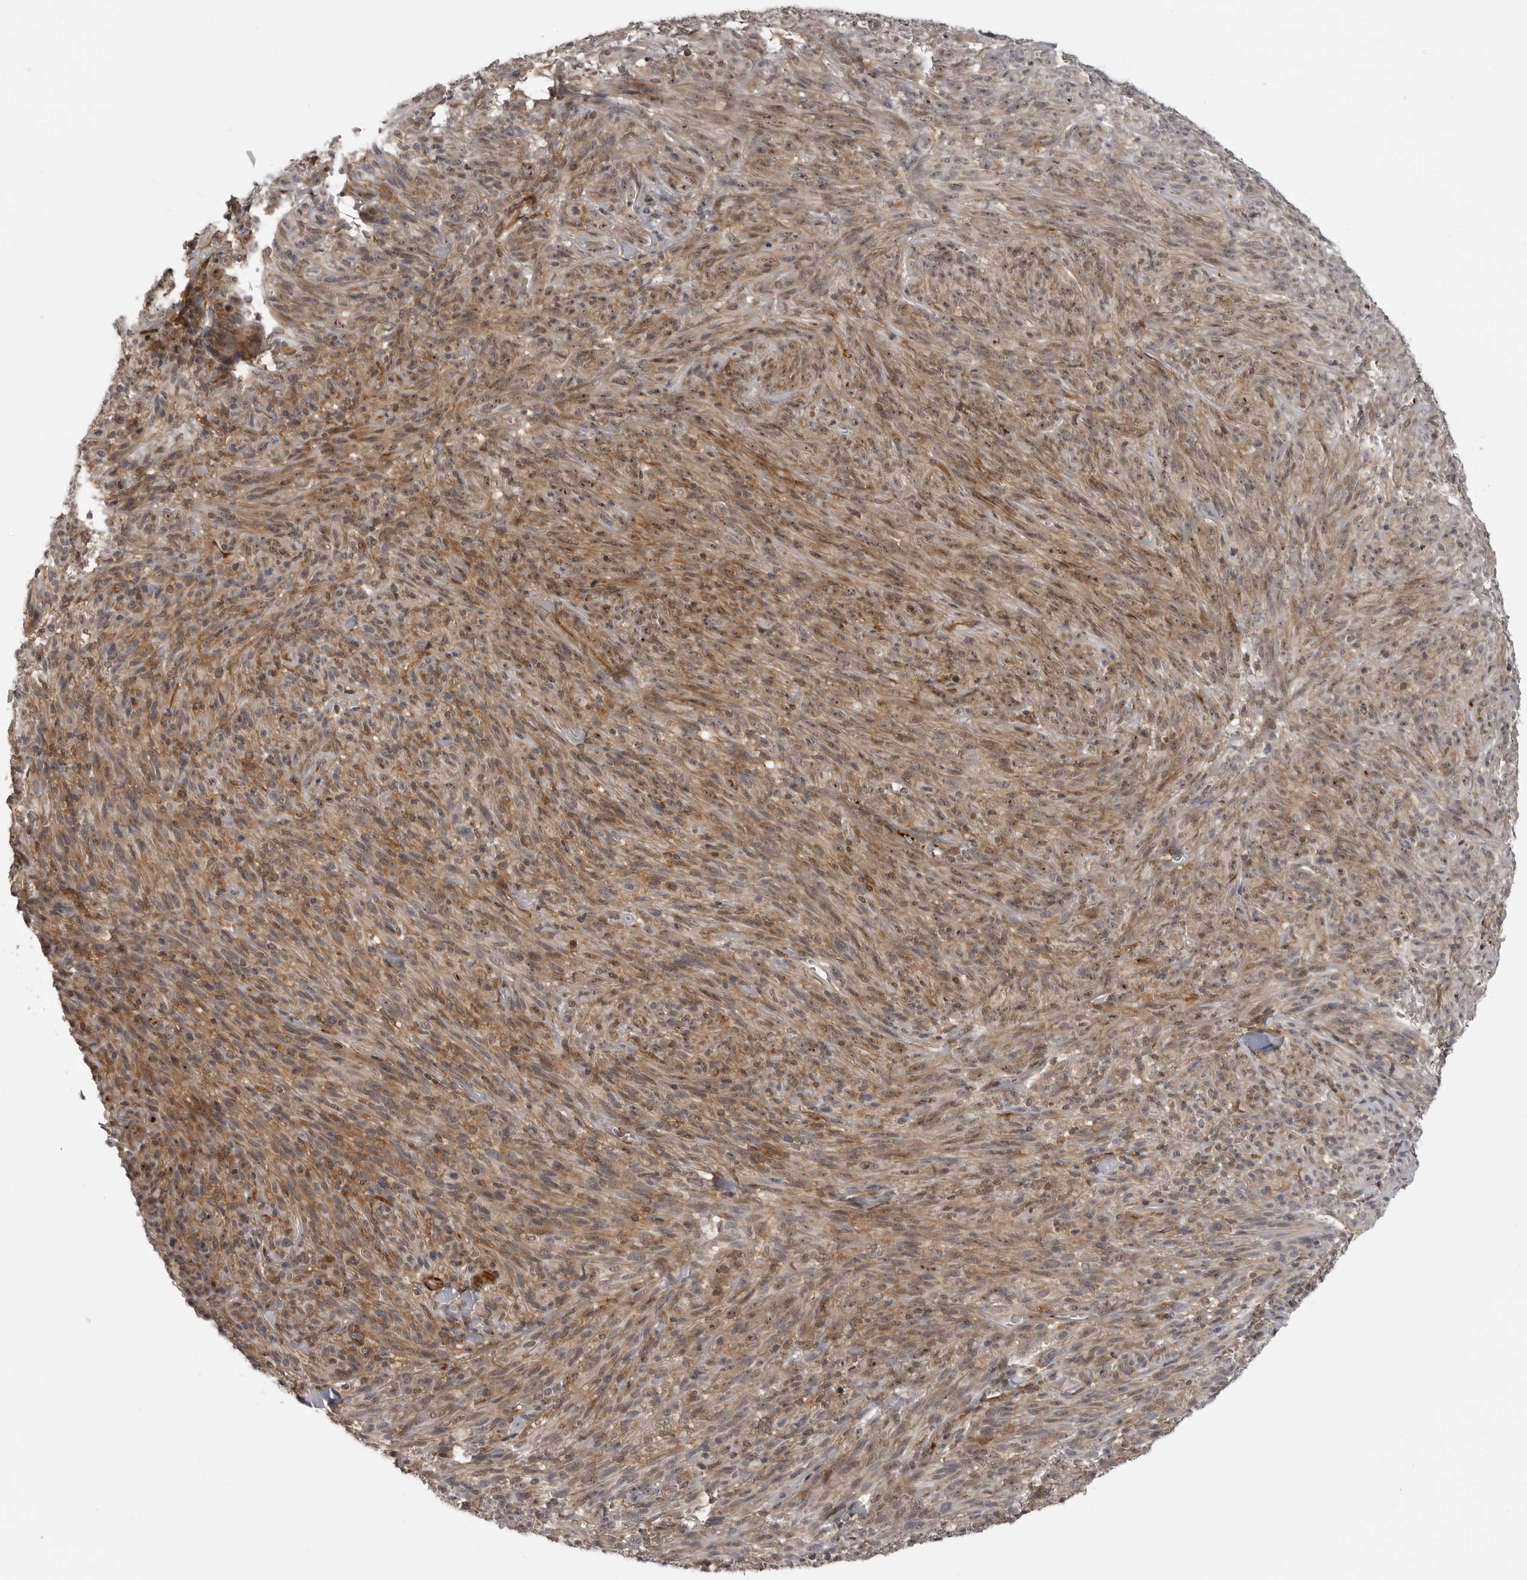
{"staining": {"intensity": "moderate", "quantity": ">75%", "location": "cytoplasmic/membranous,nuclear"}, "tissue": "melanoma", "cell_type": "Tumor cells", "image_type": "cancer", "snomed": [{"axis": "morphology", "description": "Malignant melanoma, NOS"}, {"axis": "topography", "description": "Skin of head"}], "caption": "IHC of human melanoma displays medium levels of moderate cytoplasmic/membranous and nuclear staining in about >75% of tumor cells. The protein of interest is stained brown, and the nuclei are stained in blue (DAB (3,3'-diaminobenzidine) IHC with brightfield microscopy, high magnification).", "gene": "TUT4", "patient": {"sex": "male", "age": 96}}